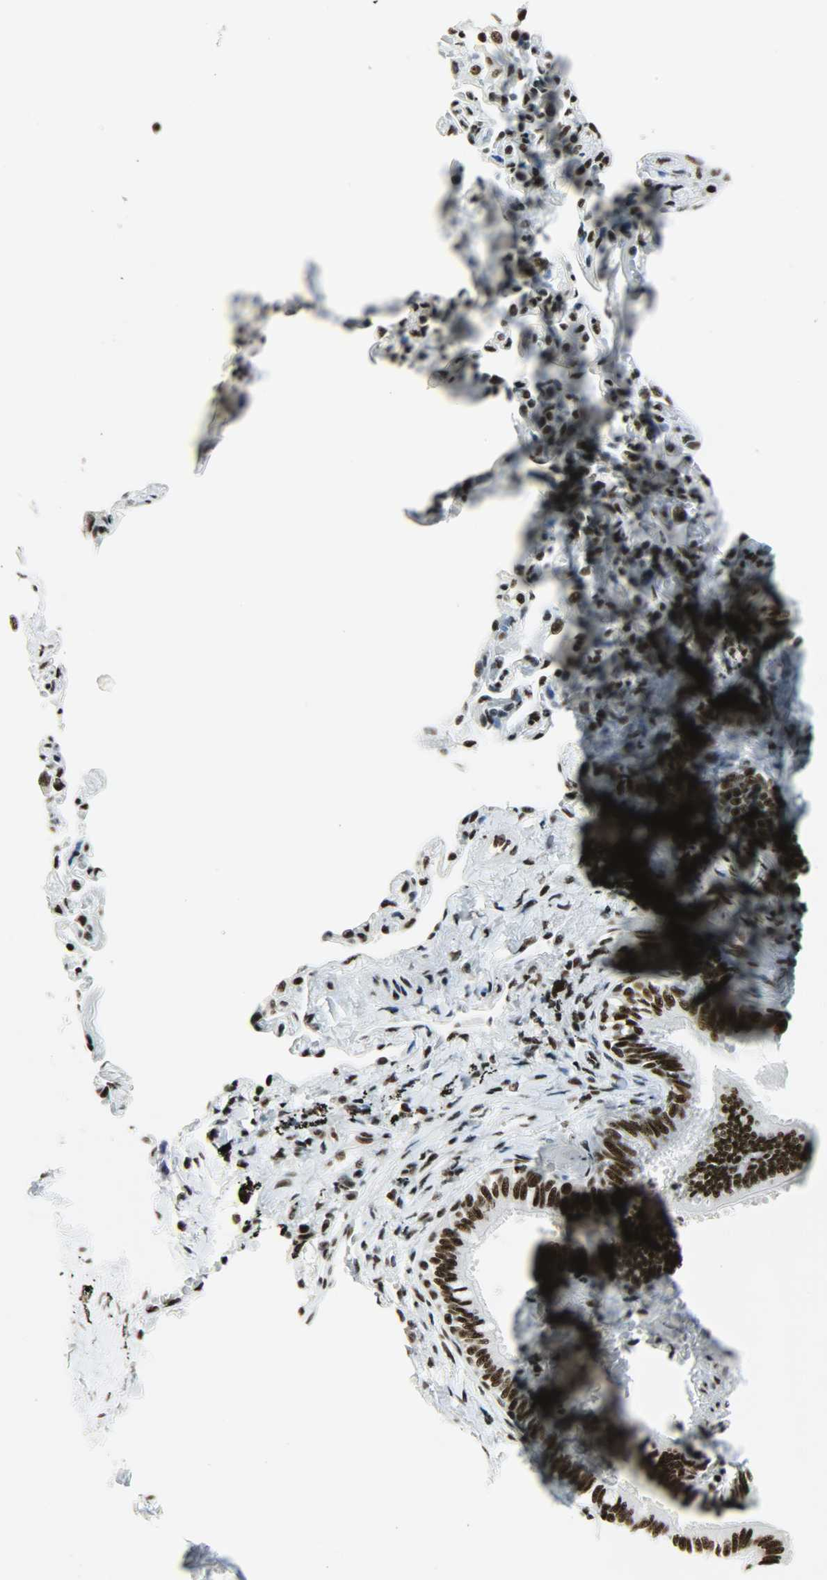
{"staining": {"intensity": "strong", "quantity": ">75%", "location": "nuclear"}, "tissue": "bronchus", "cell_type": "Respiratory epithelial cells", "image_type": "normal", "snomed": [{"axis": "morphology", "description": "Normal tissue, NOS"}, {"axis": "topography", "description": "Lung"}], "caption": "Brown immunohistochemical staining in unremarkable bronchus displays strong nuclear staining in approximately >75% of respiratory epithelial cells.", "gene": "SNRPA", "patient": {"sex": "male", "age": 64}}